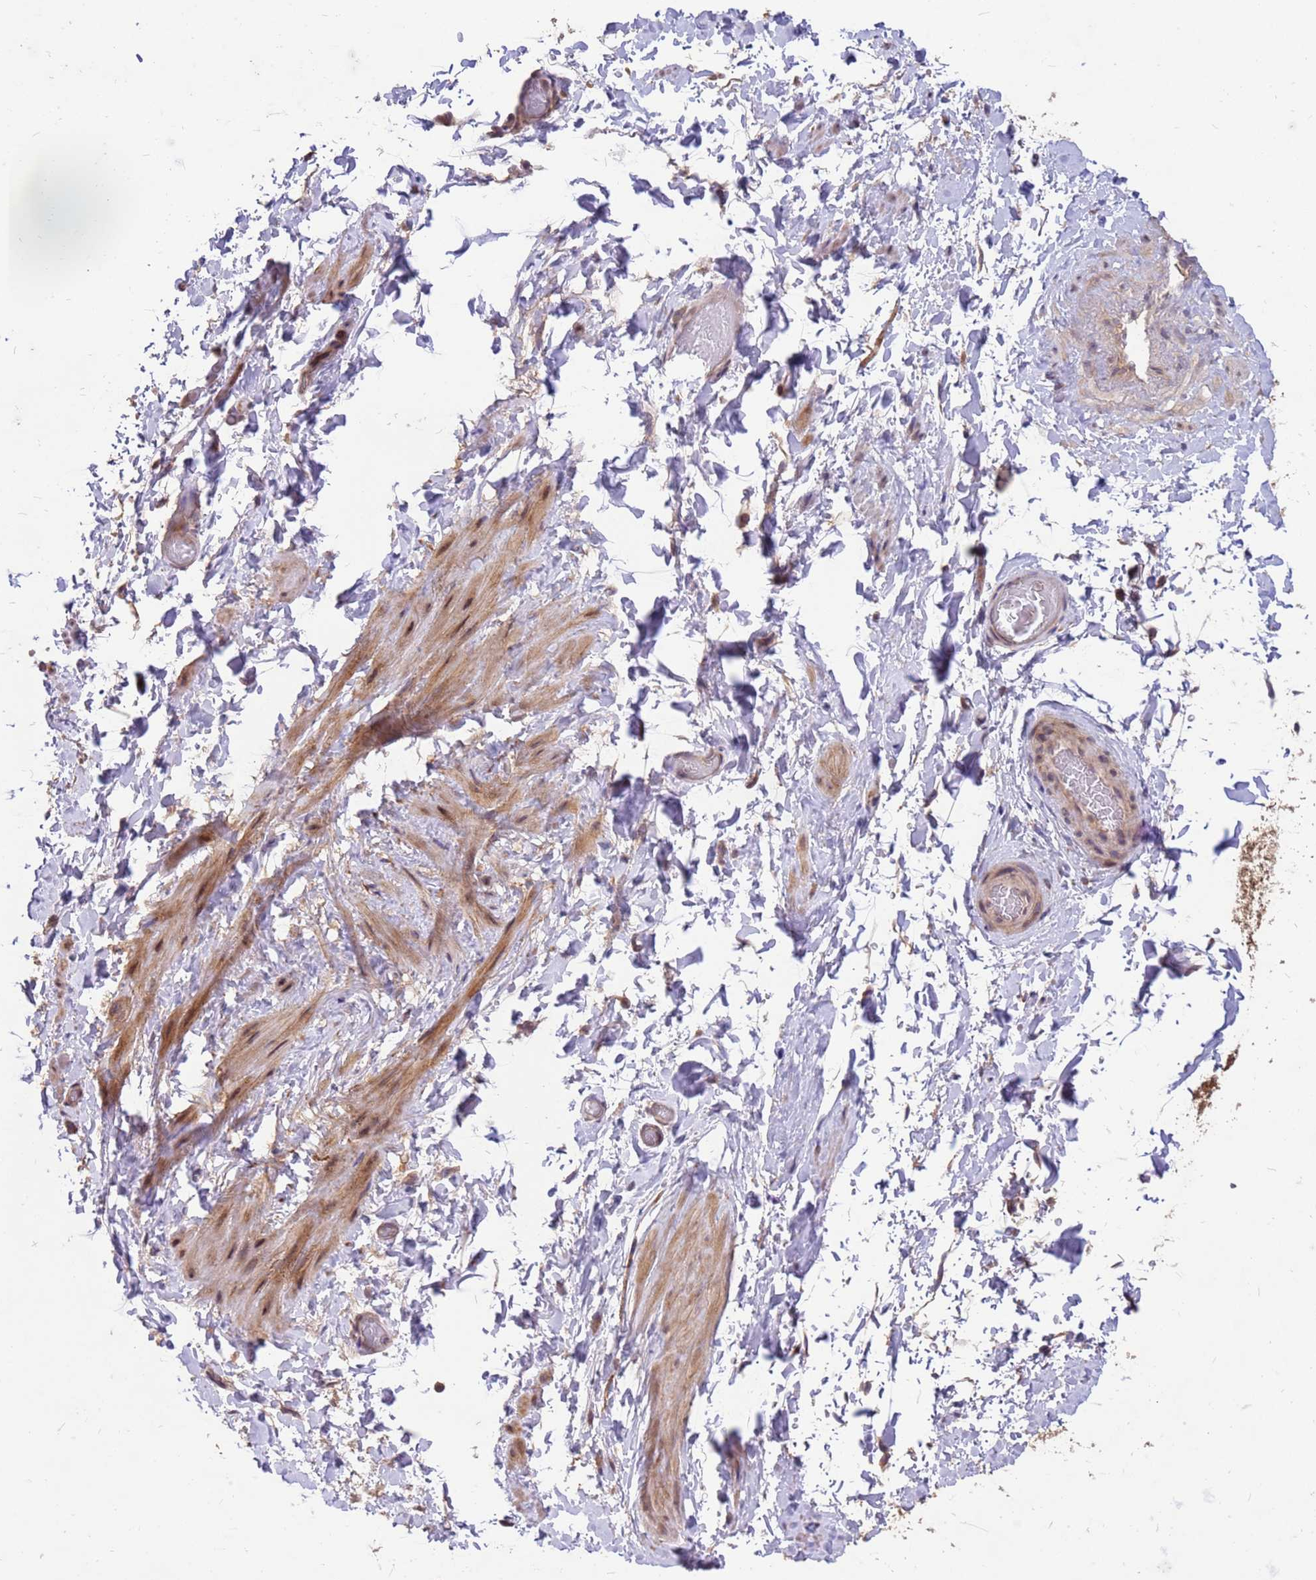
{"staining": {"intensity": "weak", "quantity": "25%-75%", "location": "cytoplasmic/membranous"}, "tissue": "adipose tissue", "cell_type": "Adipocytes", "image_type": "normal", "snomed": [{"axis": "morphology", "description": "Normal tissue, NOS"}, {"axis": "topography", "description": "Soft tissue"}, {"axis": "topography", "description": "Vascular tissue"}], "caption": "Protein staining displays weak cytoplasmic/membranous positivity in about 25%-75% of adipocytes in normal adipose tissue.", "gene": "PPP2CA", "patient": {"sex": "male", "age": 41}}